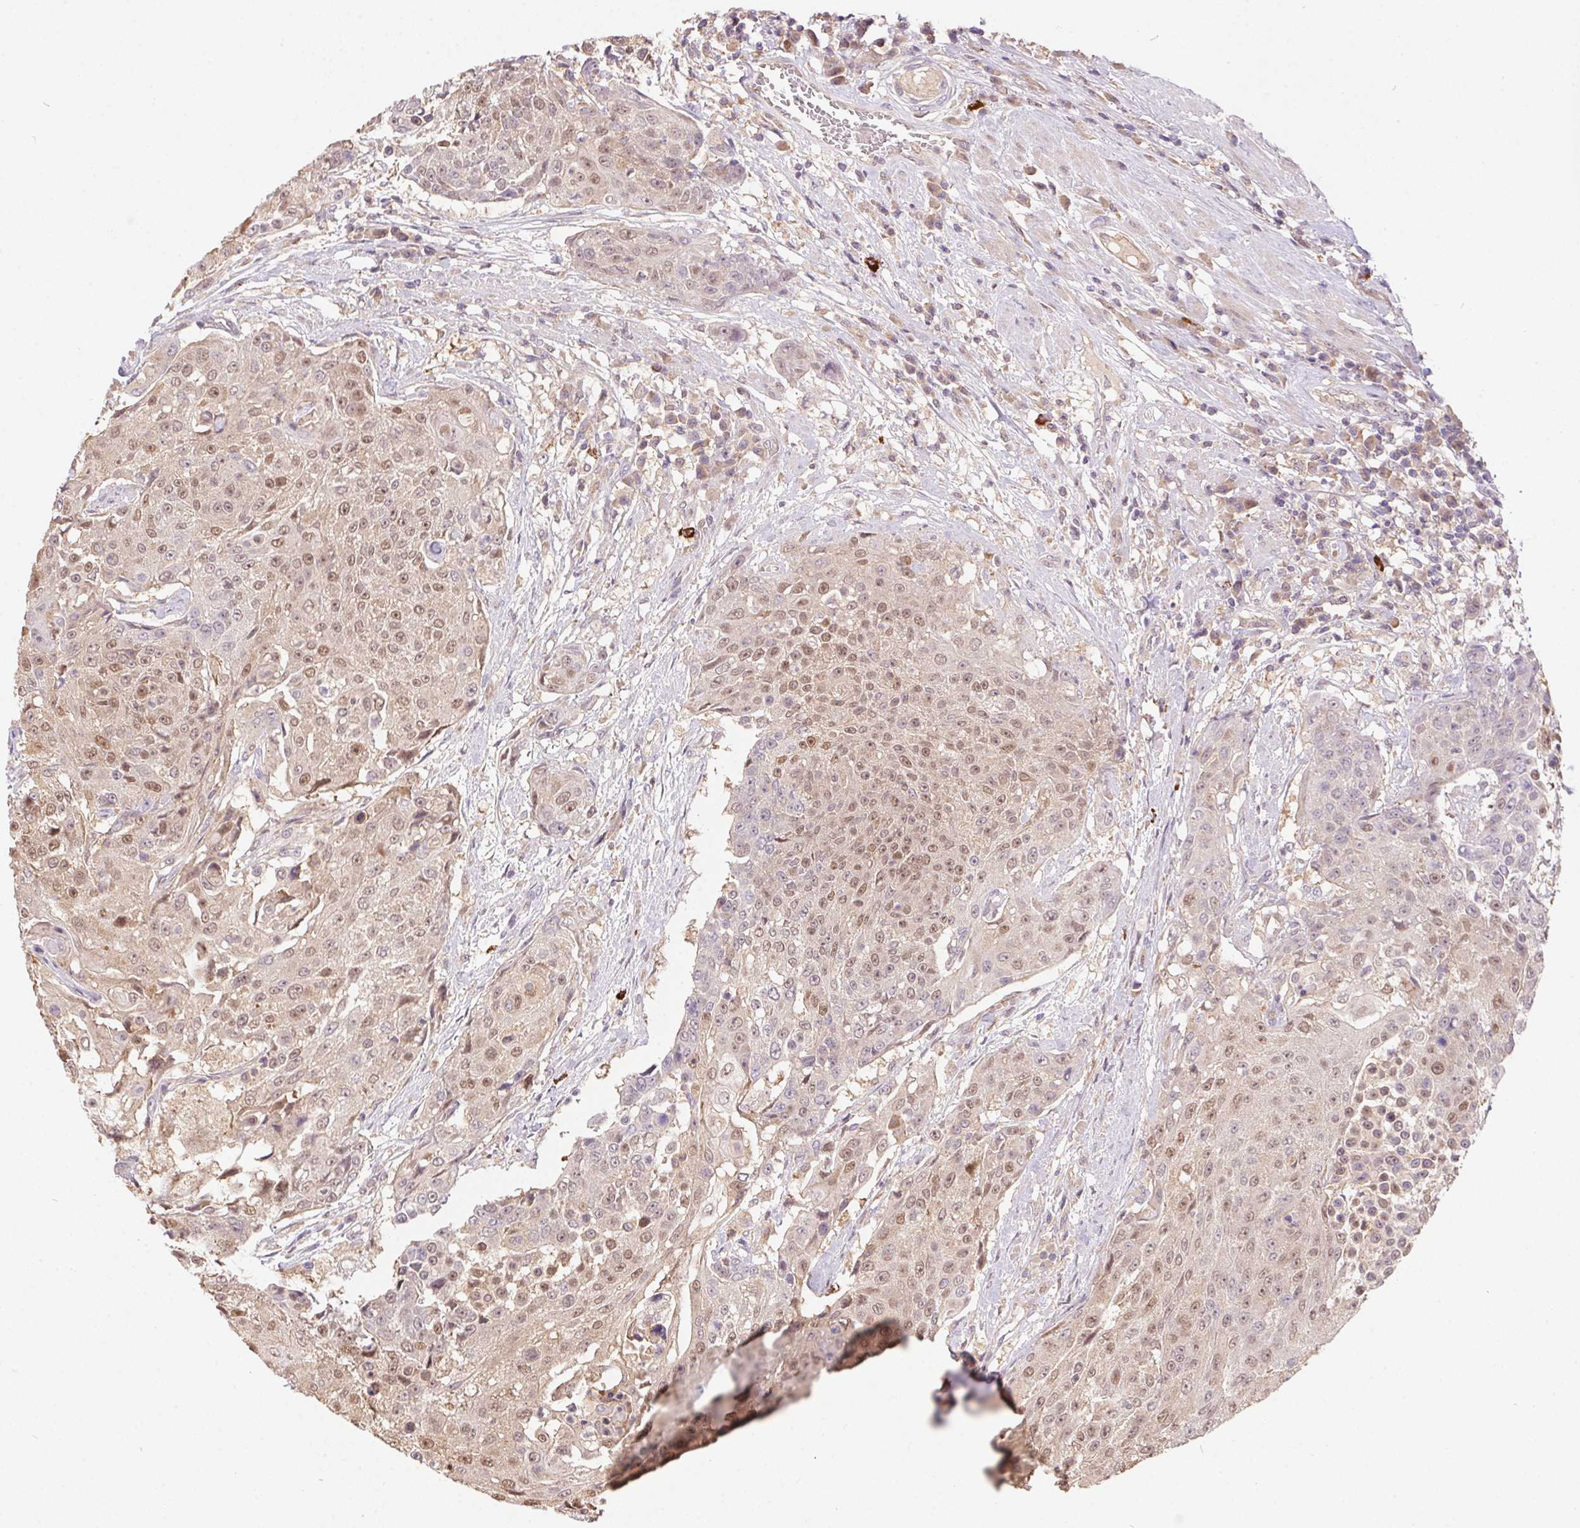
{"staining": {"intensity": "moderate", "quantity": ">75%", "location": "nuclear"}, "tissue": "urothelial cancer", "cell_type": "Tumor cells", "image_type": "cancer", "snomed": [{"axis": "morphology", "description": "Urothelial carcinoma, High grade"}, {"axis": "topography", "description": "Urinary bladder"}], "caption": "High-magnification brightfield microscopy of high-grade urothelial carcinoma stained with DAB (3,3'-diaminobenzidine) (brown) and counterstained with hematoxylin (blue). tumor cells exhibit moderate nuclear staining is appreciated in about>75% of cells.", "gene": "NUDT16", "patient": {"sex": "female", "age": 63}}